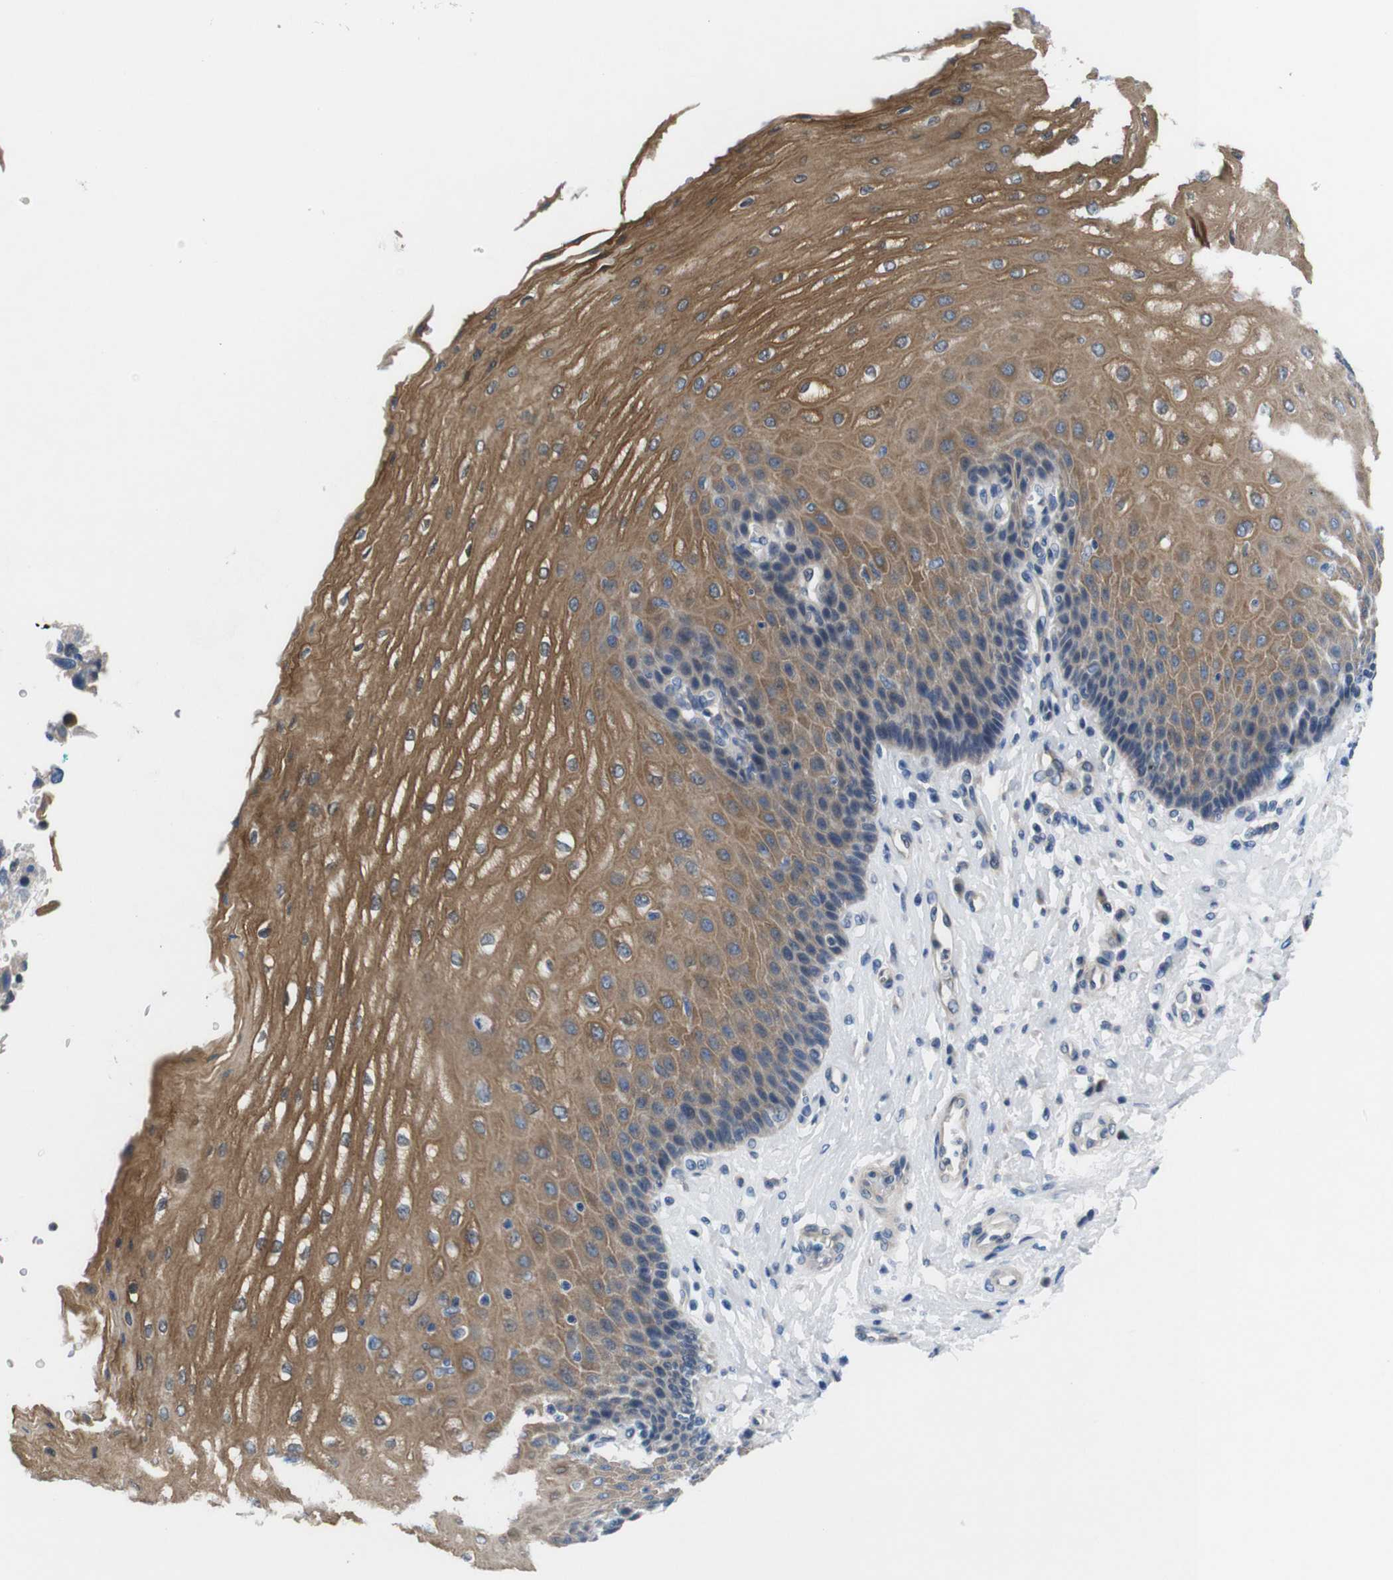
{"staining": {"intensity": "moderate", "quantity": ">75%", "location": "cytoplasmic/membranous"}, "tissue": "esophagus", "cell_type": "Squamous epithelial cells", "image_type": "normal", "snomed": [{"axis": "morphology", "description": "Normal tissue, NOS"}, {"axis": "topography", "description": "Esophagus"}], "caption": "Protein analysis of benign esophagus shows moderate cytoplasmic/membranous expression in approximately >75% of squamous epithelial cells.", "gene": "JAK1", "patient": {"sex": "male", "age": 54}}